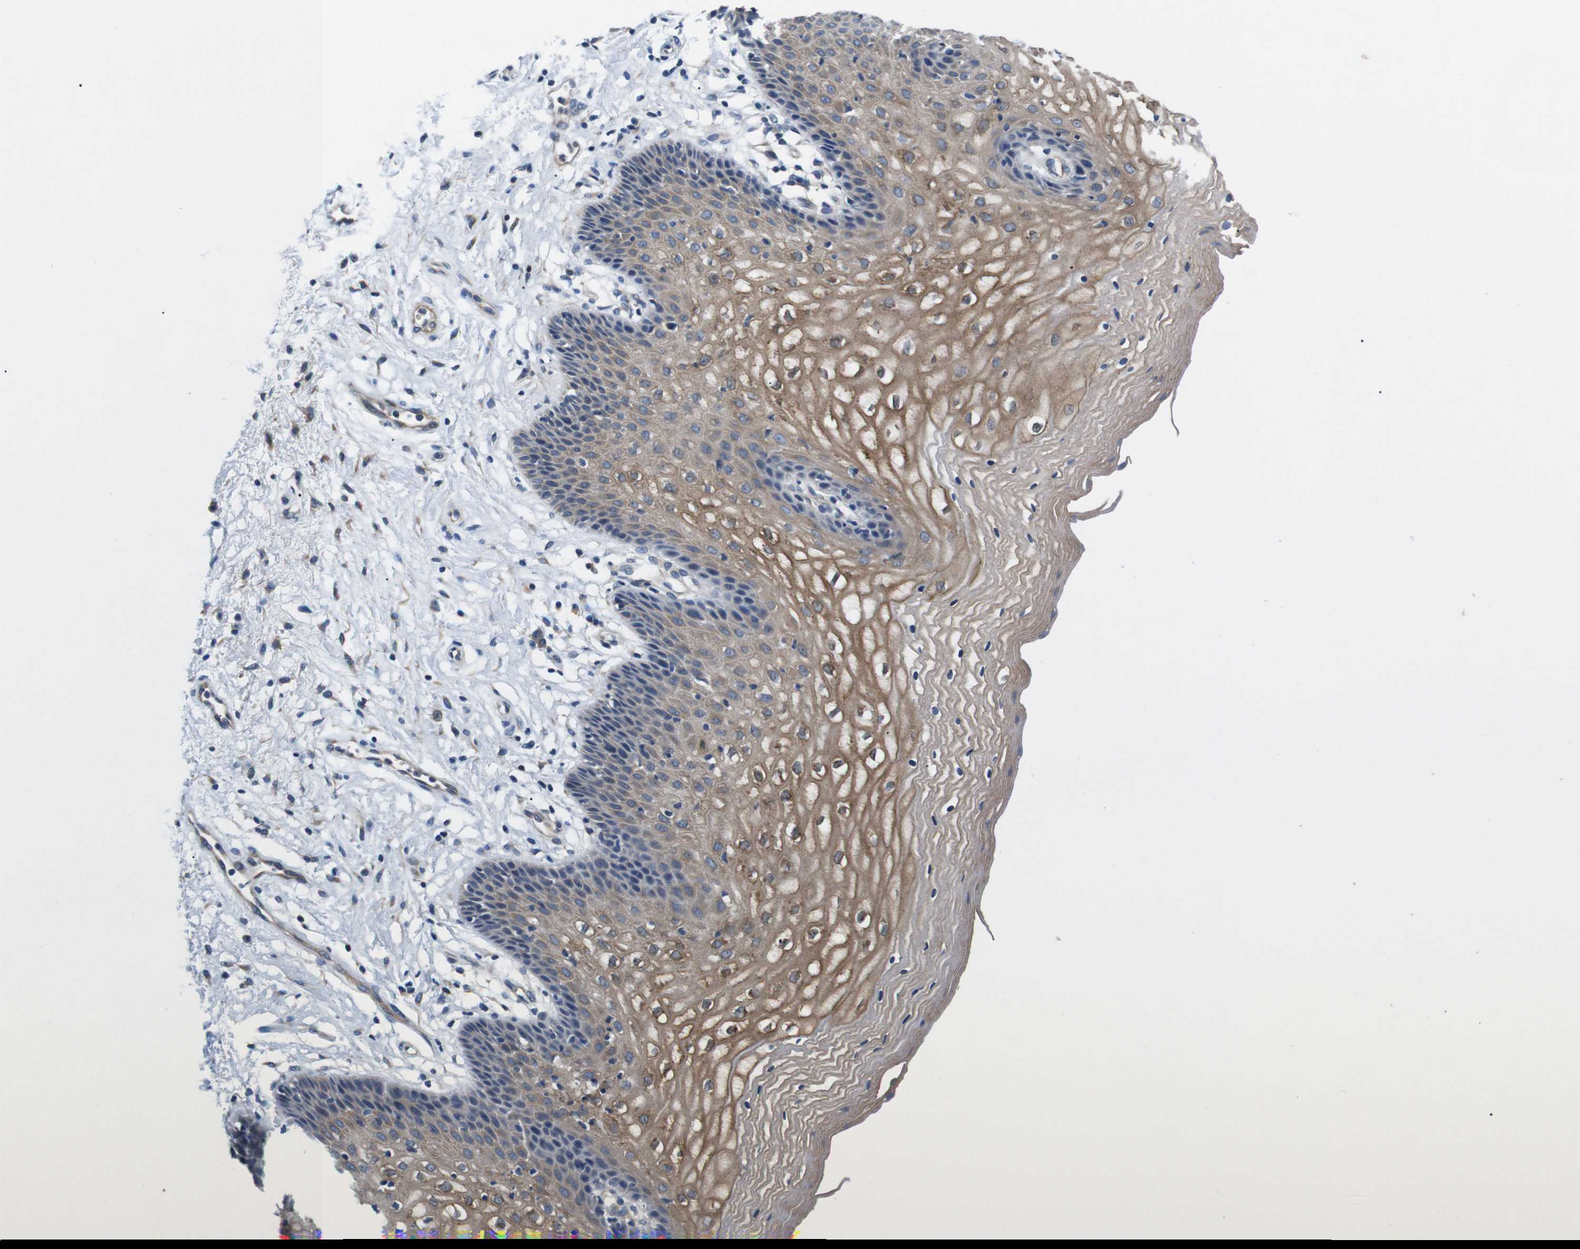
{"staining": {"intensity": "moderate", "quantity": "25%-75%", "location": "cytoplasmic/membranous"}, "tissue": "vagina", "cell_type": "Squamous epithelial cells", "image_type": "normal", "snomed": [{"axis": "morphology", "description": "Normal tissue, NOS"}, {"axis": "topography", "description": "Vagina"}], "caption": "Immunohistochemistry (IHC) (DAB) staining of benign human vagina reveals moderate cytoplasmic/membranous protein staining in approximately 25%-75% of squamous epithelial cells. (DAB (3,3'-diaminobenzidine) = brown stain, brightfield microscopy at high magnification).", "gene": "JAK1", "patient": {"sex": "female", "age": 34}}